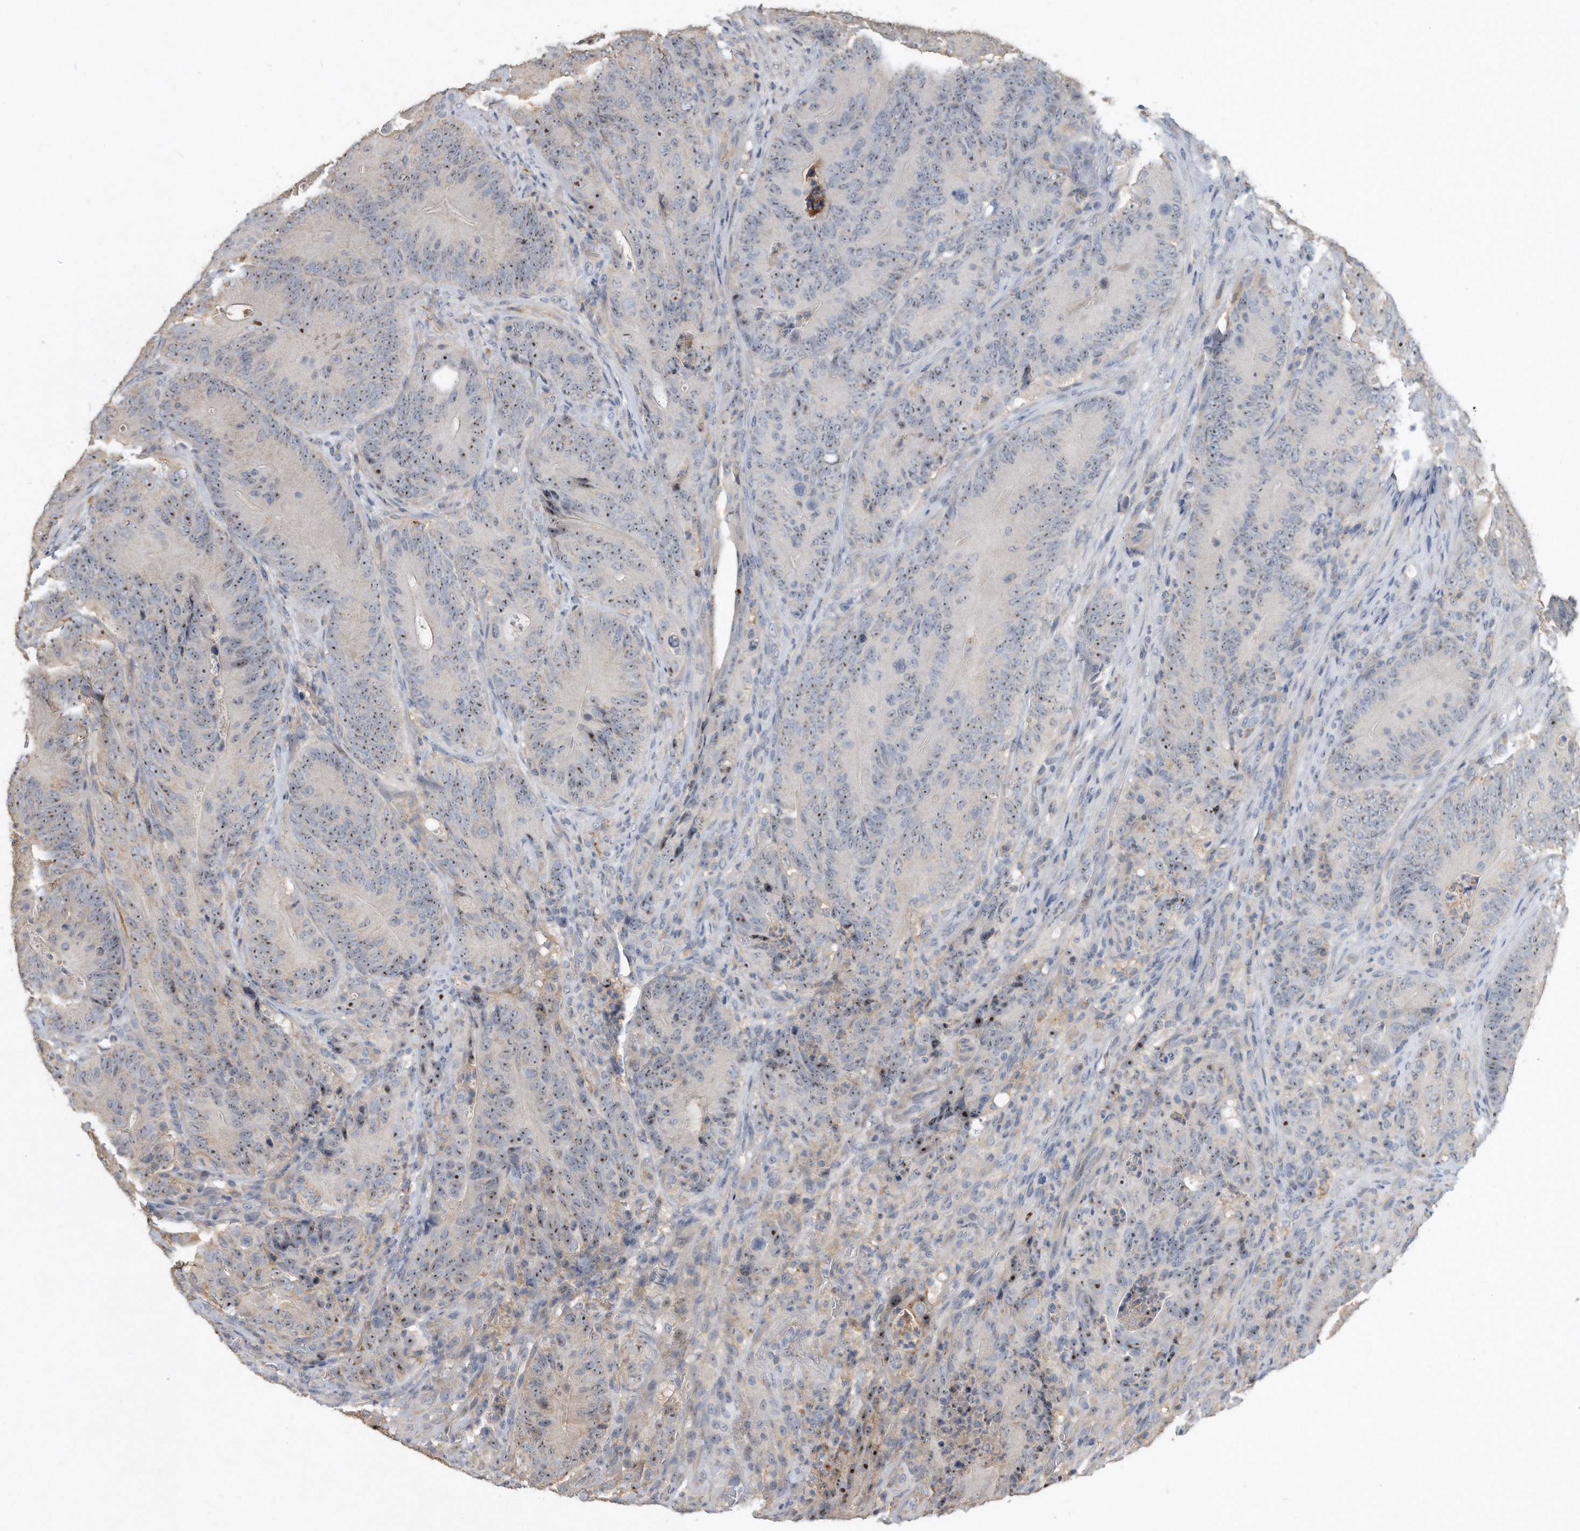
{"staining": {"intensity": "moderate", "quantity": ">75%", "location": "nuclear"}, "tissue": "colorectal cancer", "cell_type": "Tumor cells", "image_type": "cancer", "snomed": [{"axis": "morphology", "description": "Normal tissue, NOS"}, {"axis": "topography", "description": "Colon"}], "caption": "A high-resolution image shows IHC staining of colorectal cancer, which displays moderate nuclear expression in approximately >75% of tumor cells. (DAB (3,3'-diaminobenzidine) IHC, brown staining for protein, blue staining for nuclei).", "gene": "PGBD2", "patient": {"sex": "female", "age": 82}}